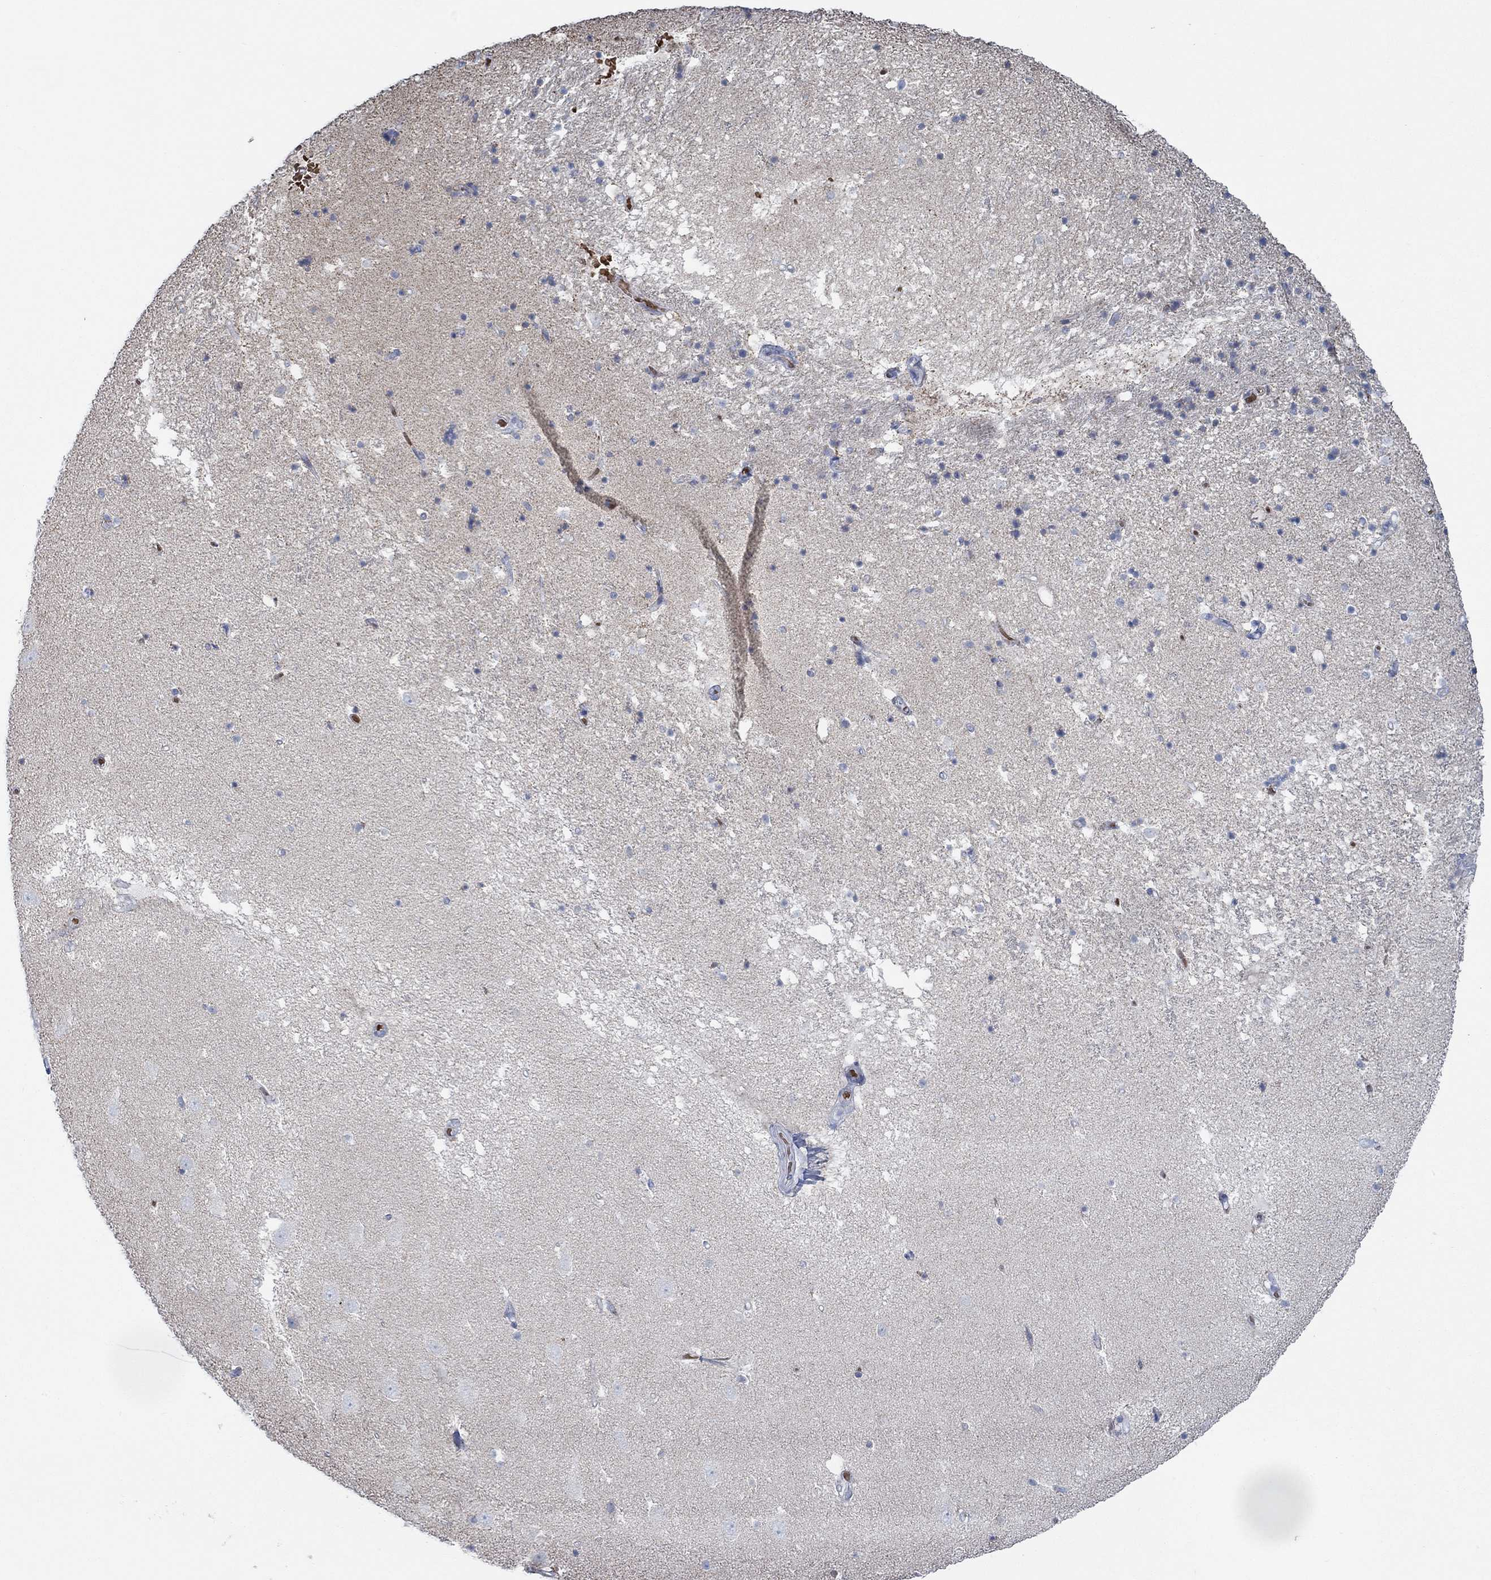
{"staining": {"intensity": "negative", "quantity": "none", "location": "none"}, "tissue": "hippocampus", "cell_type": "Glial cells", "image_type": "normal", "snomed": [{"axis": "morphology", "description": "Normal tissue, NOS"}, {"axis": "topography", "description": "Hippocampus"}], "caption": "This is an immunohistochemistry micrograph of unremarkable human hippocampus. There is no staining in glial cells.", "gene": "GLOD5", "patient": {"sex": "male", "age": 49}}